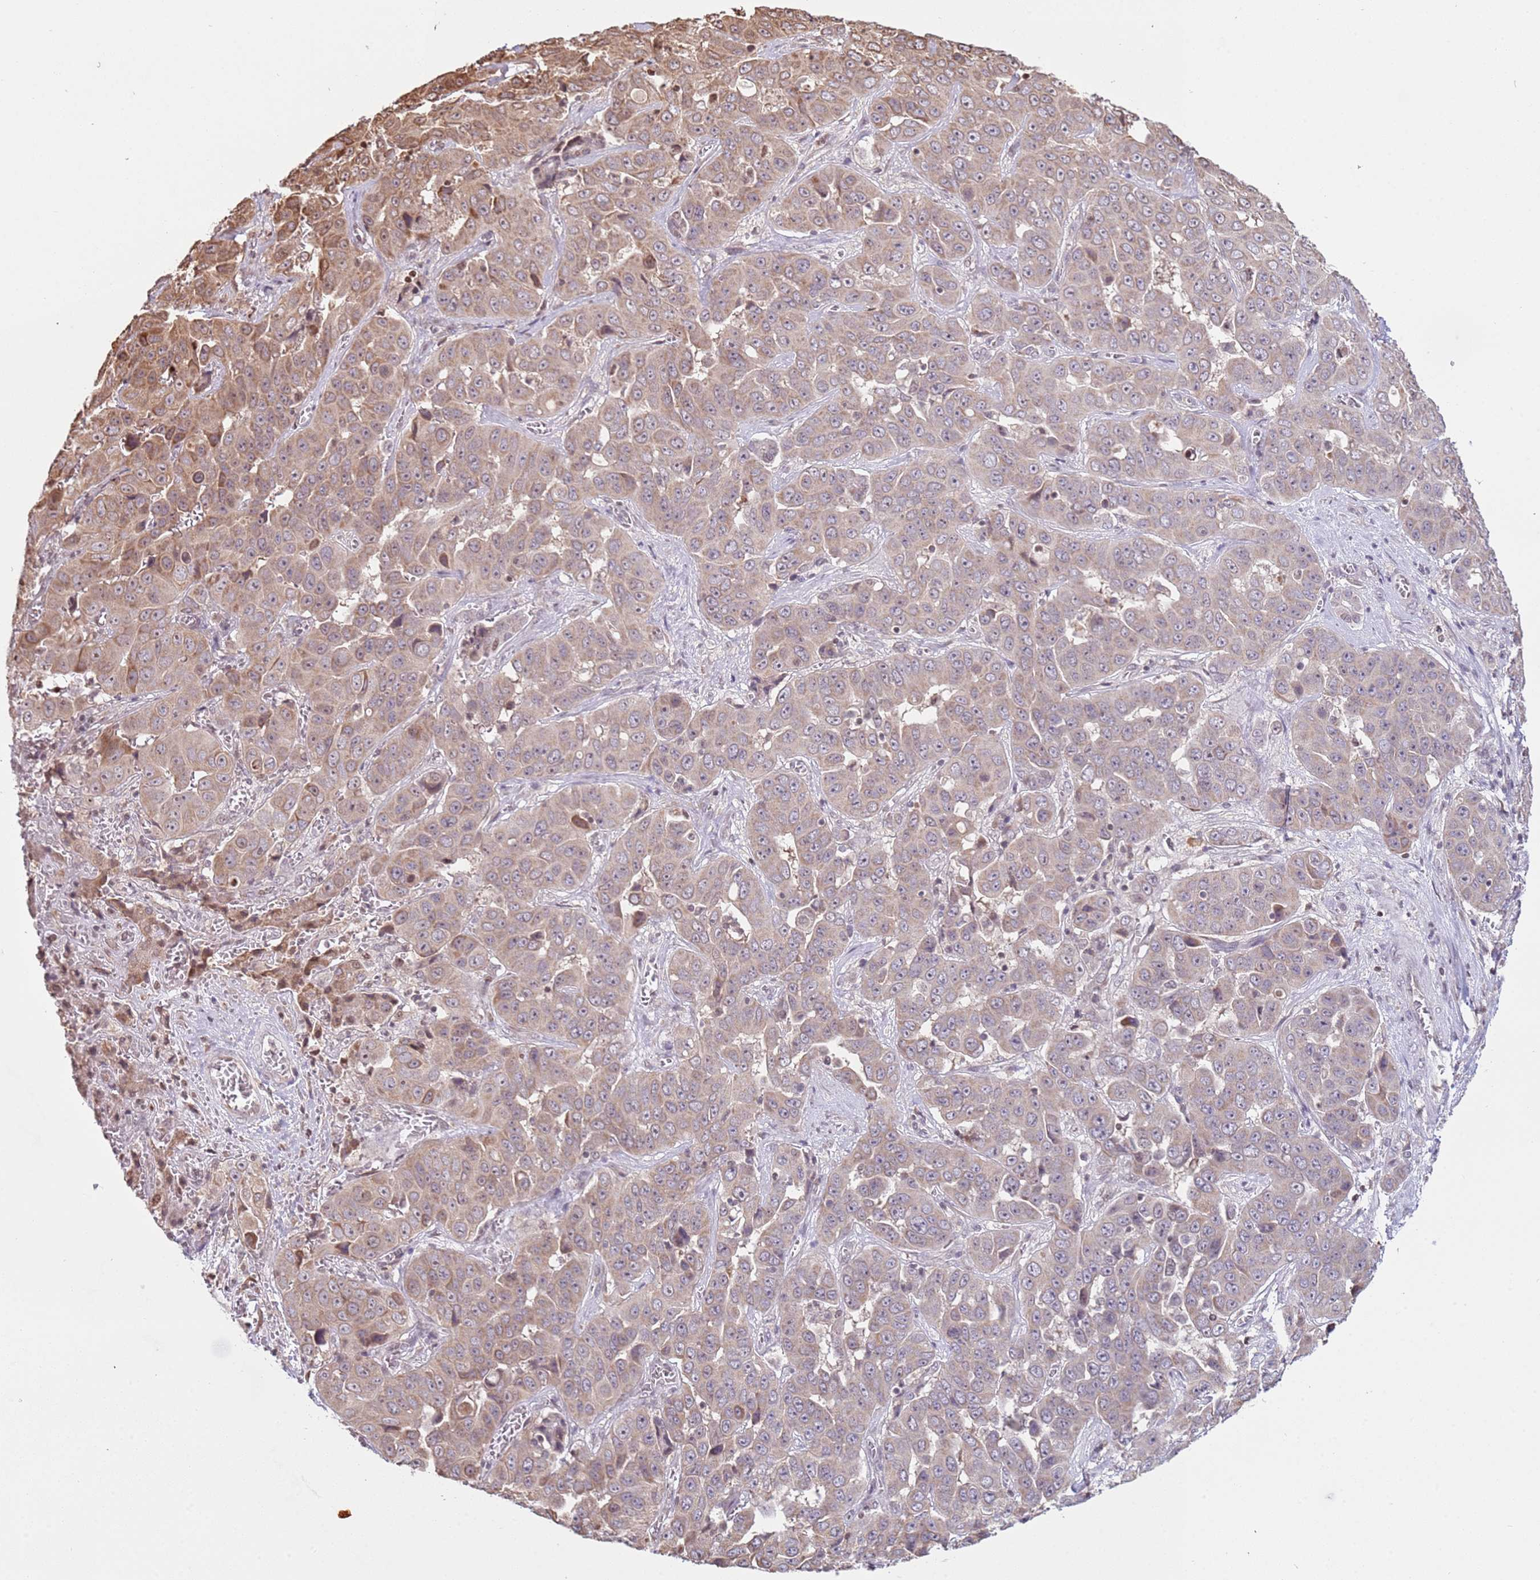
{"staining": {"intensity": "weak", "quantity": "25%-75%", "location": "cytoplasmic/membranous"}, "tissue": "liver cancer", "cell_type": "Tumor cells", "image_type": "cancer", "snomed": [{"axis": "morphology", "description": "Cholangiocarcinoma"}, {"axis": "topography", "description": "Liver"}], "caption": "Liver cholangiocarcinoma stained for a protein (brown) reveals weak cytoplasmic/membranous positive staining in about 25%-75% of tumor cells.", "gene": "SCAF1", "patient": {"sex": "female", "age": 52}}